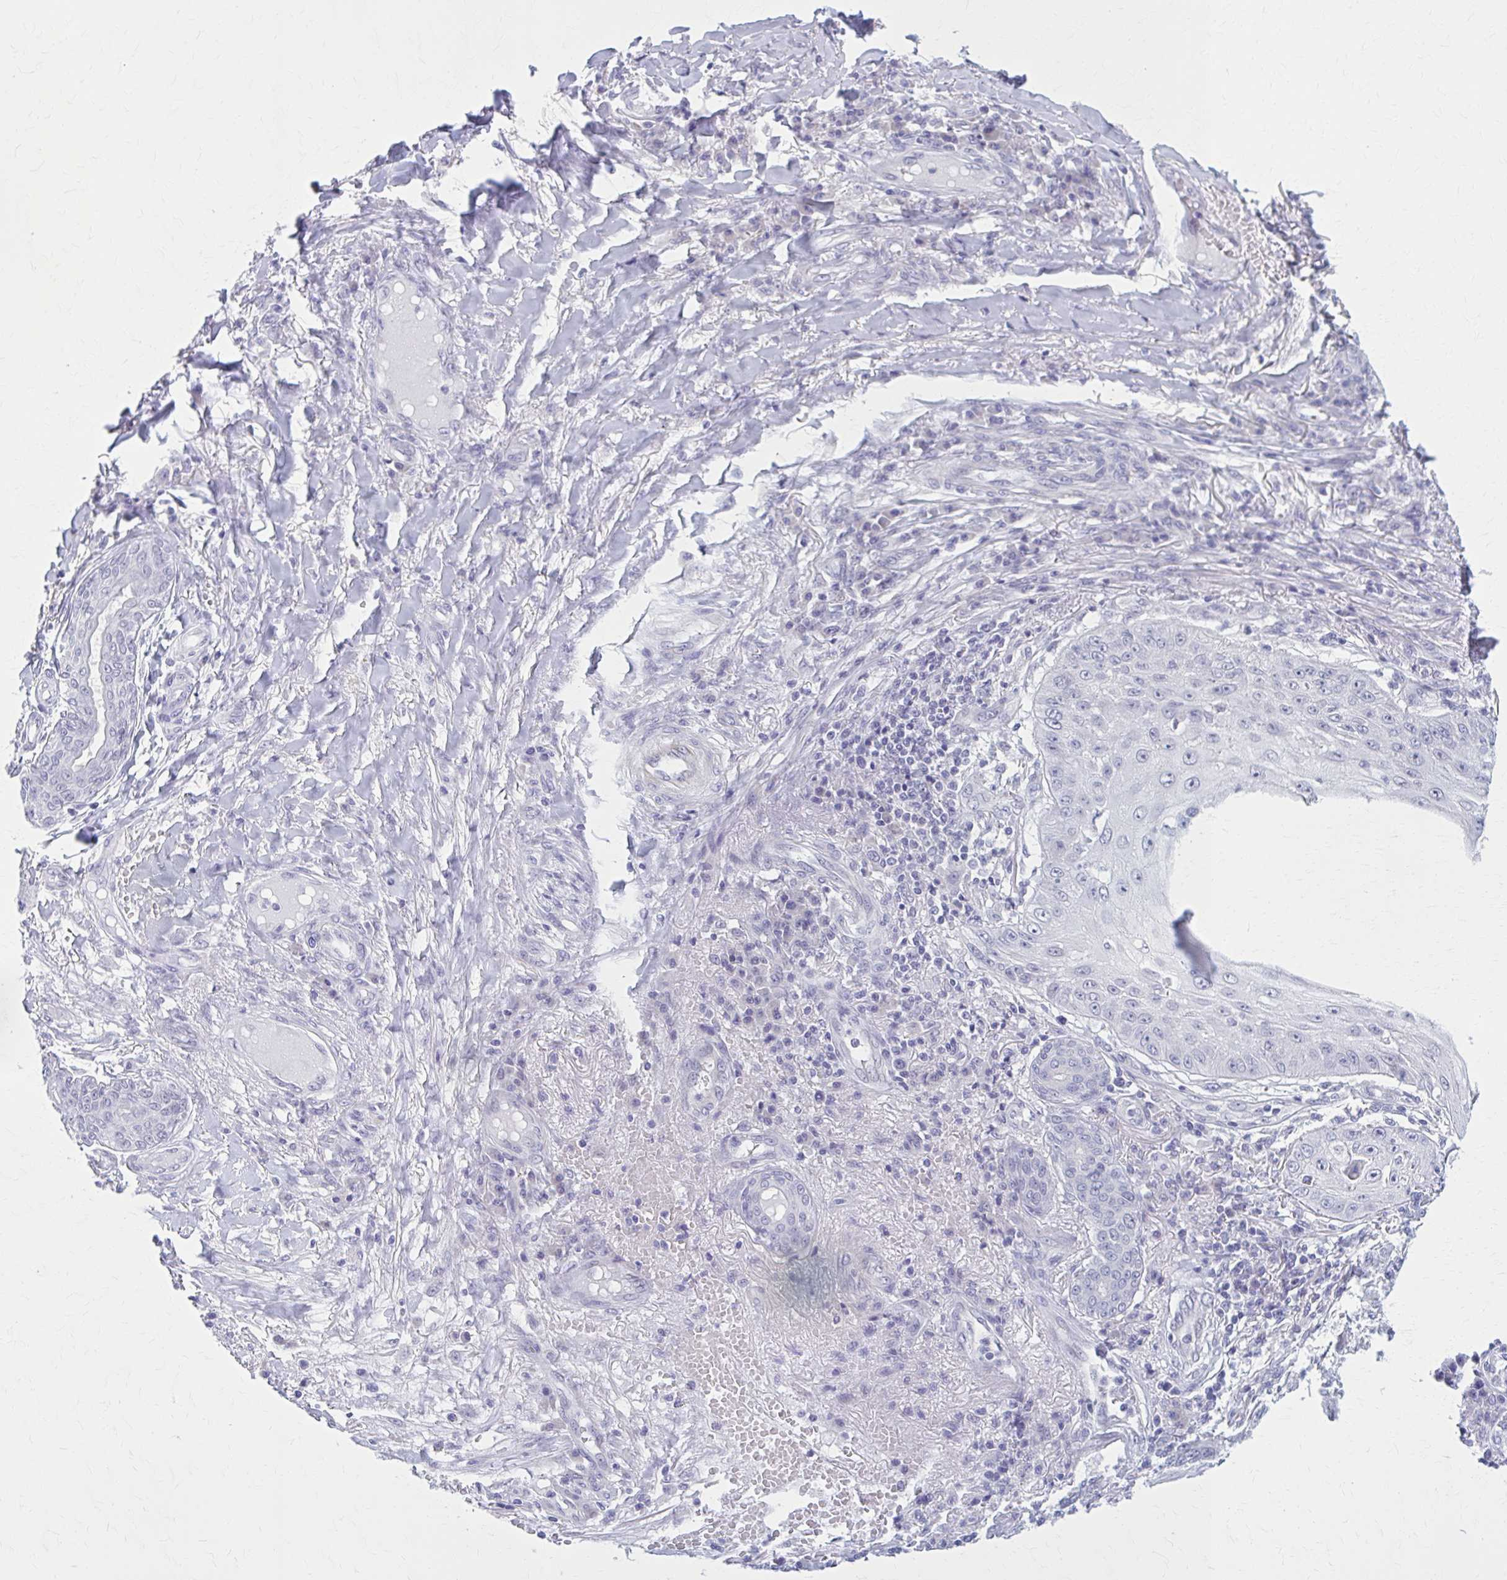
{"staining": {"intensity": "negative", "quantity": "none", "location": "none"}, "tissue": "skin cancer", "cell_type": "Tumor cells", "image_type": "cancer", "snomed": [{"axis": "morphology", "description": "Squamous cell carcinoma, NOS"}, {"axis": "topography", "description": "Skin"}], "caption": "This is an IHC micrograph of human skin squamous cell carcinoma. There is no expression in tumor cells.", "gene": "CCDC105", "patient": {"sex": "male", "age": 70}}